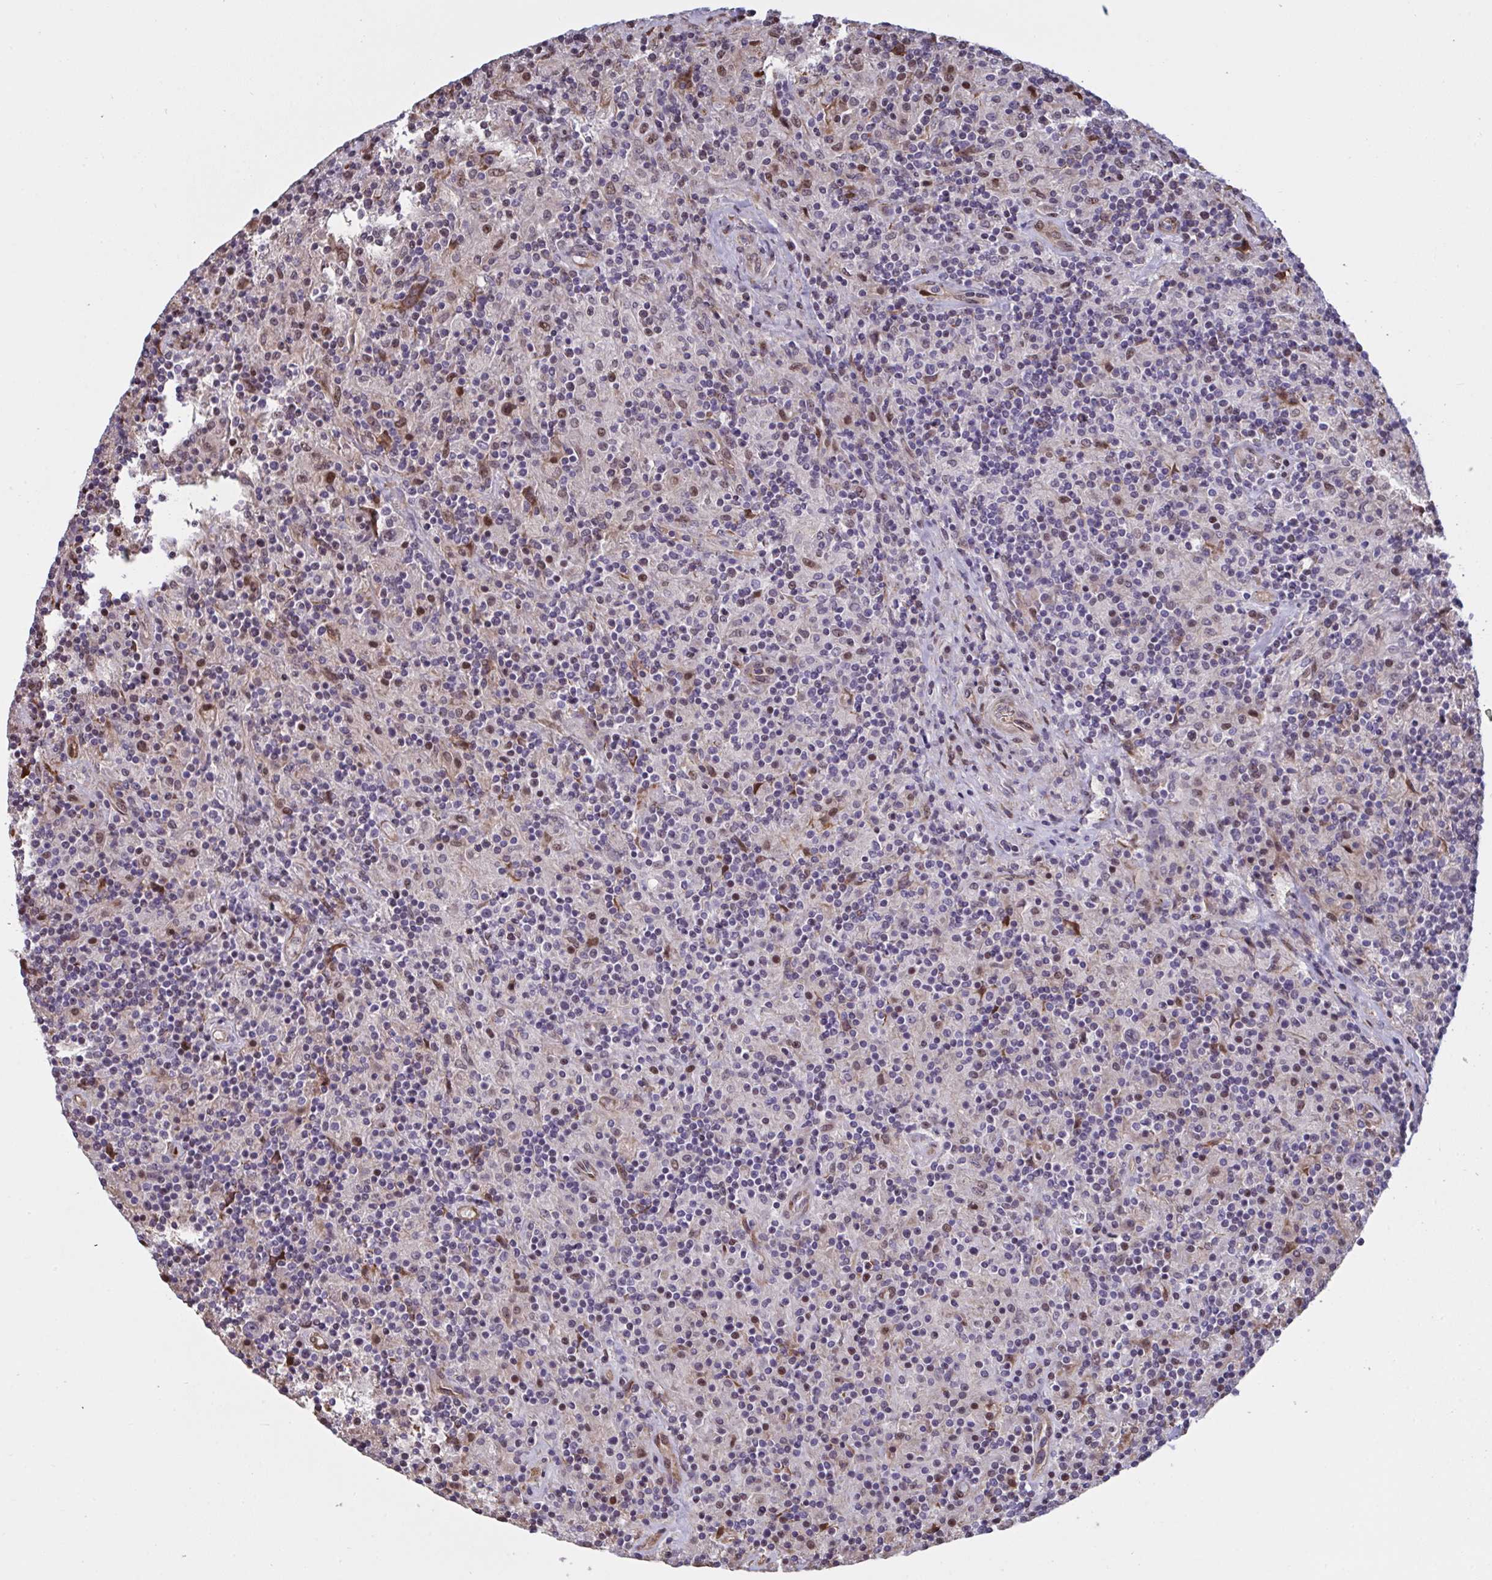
{"staining": {"intensity": "negative", "quantity": "none", "location": "none"}, "tissue": "lymphoma", "cell_type": "Tumor cells", "image_type": "cancer", "snomed": [{"axis": "morphology", "description": "Hodgkin's disease, NOS"}, {"axis": "topography", "description": "Lymph node"}], "caption": "Tumor cells show no significant protein positivity in Hodgkin's disease.", "gene": "PELI2", "patient": {"sex": "male", "age": 70}}